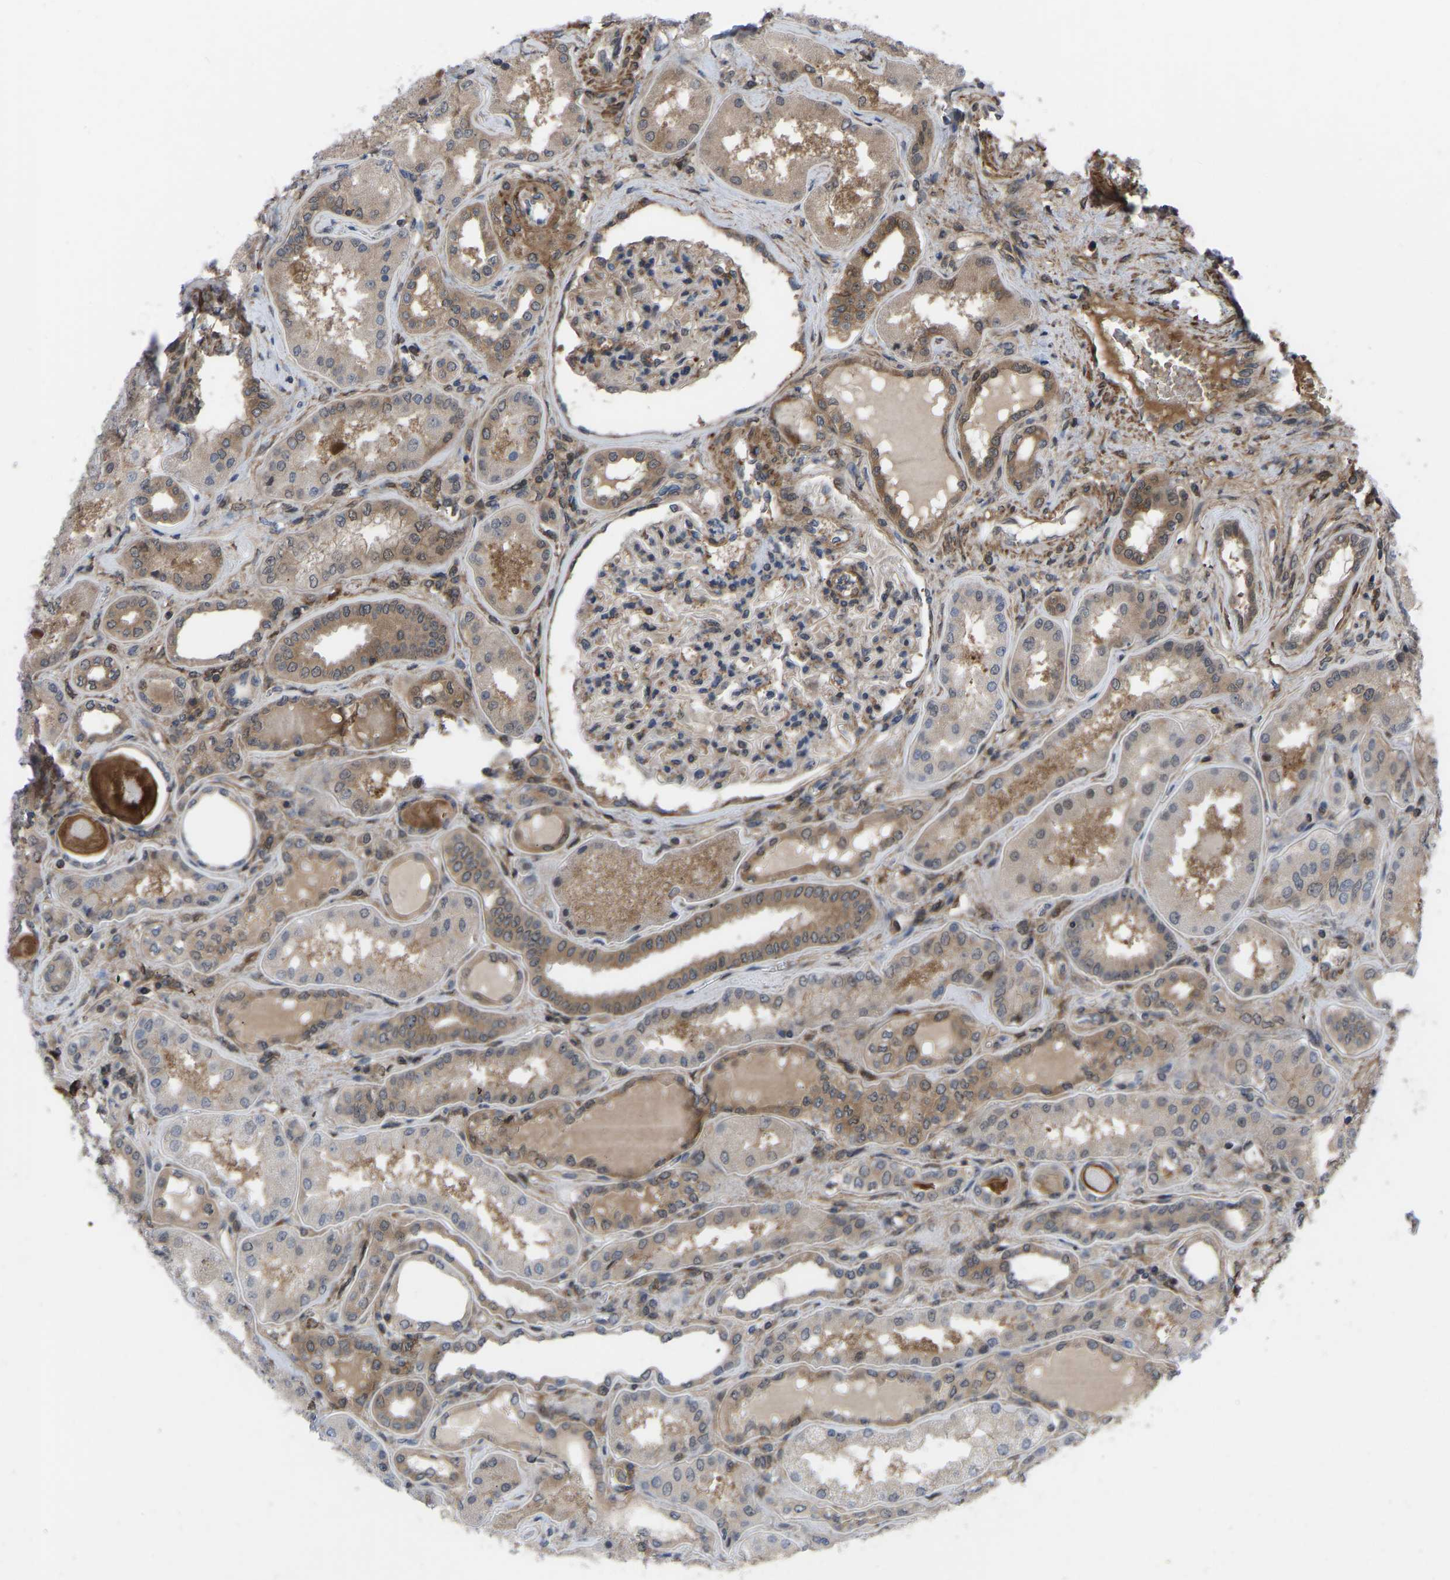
{"staining": {"intensity": "moderate", "quantity": "25%-75%", "location": "cytoplasmic/membranous"}, "tissue": "kidney", "cell_type": "Cells in glomeruli", "image_type": "normal", "snomed": [{"axis": "morphology", "description": "Normal tissue, NOS"}, {"axis": "topography", "description": "Kidney"}], "caption": "A photomicrograph of kidney stained for a protein displays moderate cytoplasmic/membranous brown staining in cells in glomeruli.", "gene": "CYP7B1", "patient": {"sex": "female", "age": 56}}